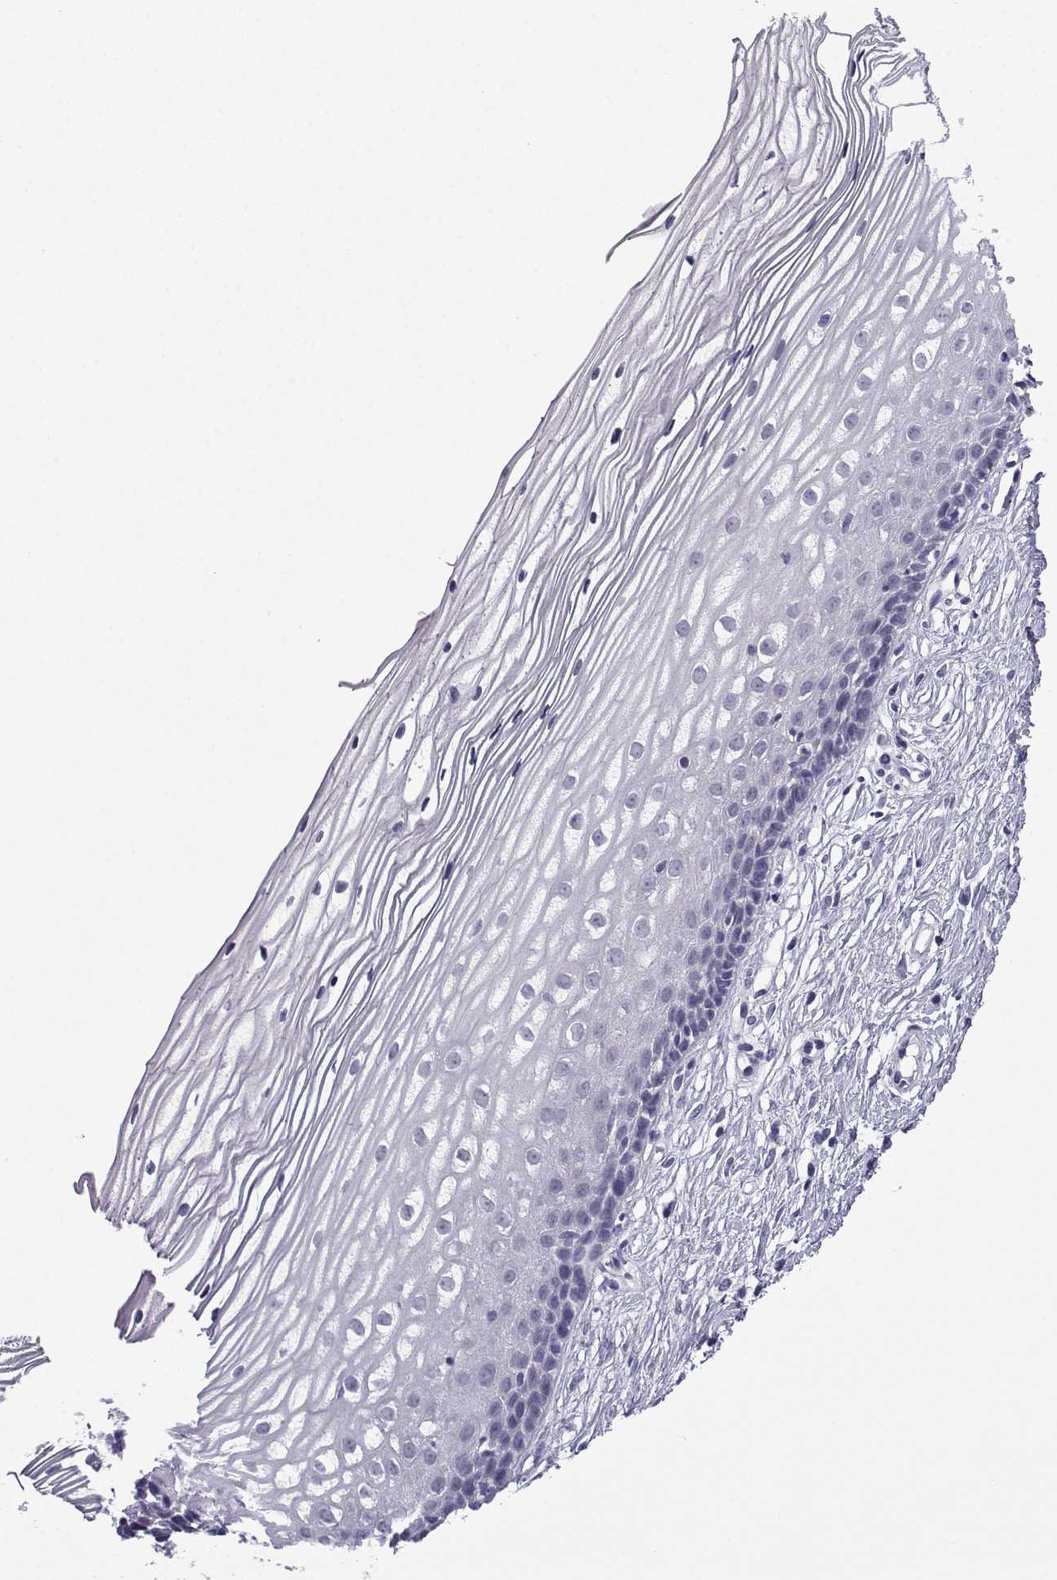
{"staining": {"intensity": "negative", "quantity": "none", "location": "none"}, "tissue": "cervix", "cell_type": "Glandular cells", "image_type": "normal", "snomed": [{"axis": "morphology", "description": "Normal tissue, NOS"}, {"axis": "topography", "description": "Cervix"}], "caption": "High magnification brightfield microscopy of benign cervix stained with DAB (3,3'-diaminobenzidine) (brown) and counterstained with hematoxylin (blue): glandular cells show no significant staining.", "gene": "ACRBP", "patient": {"sex": "female", "age": 40}}